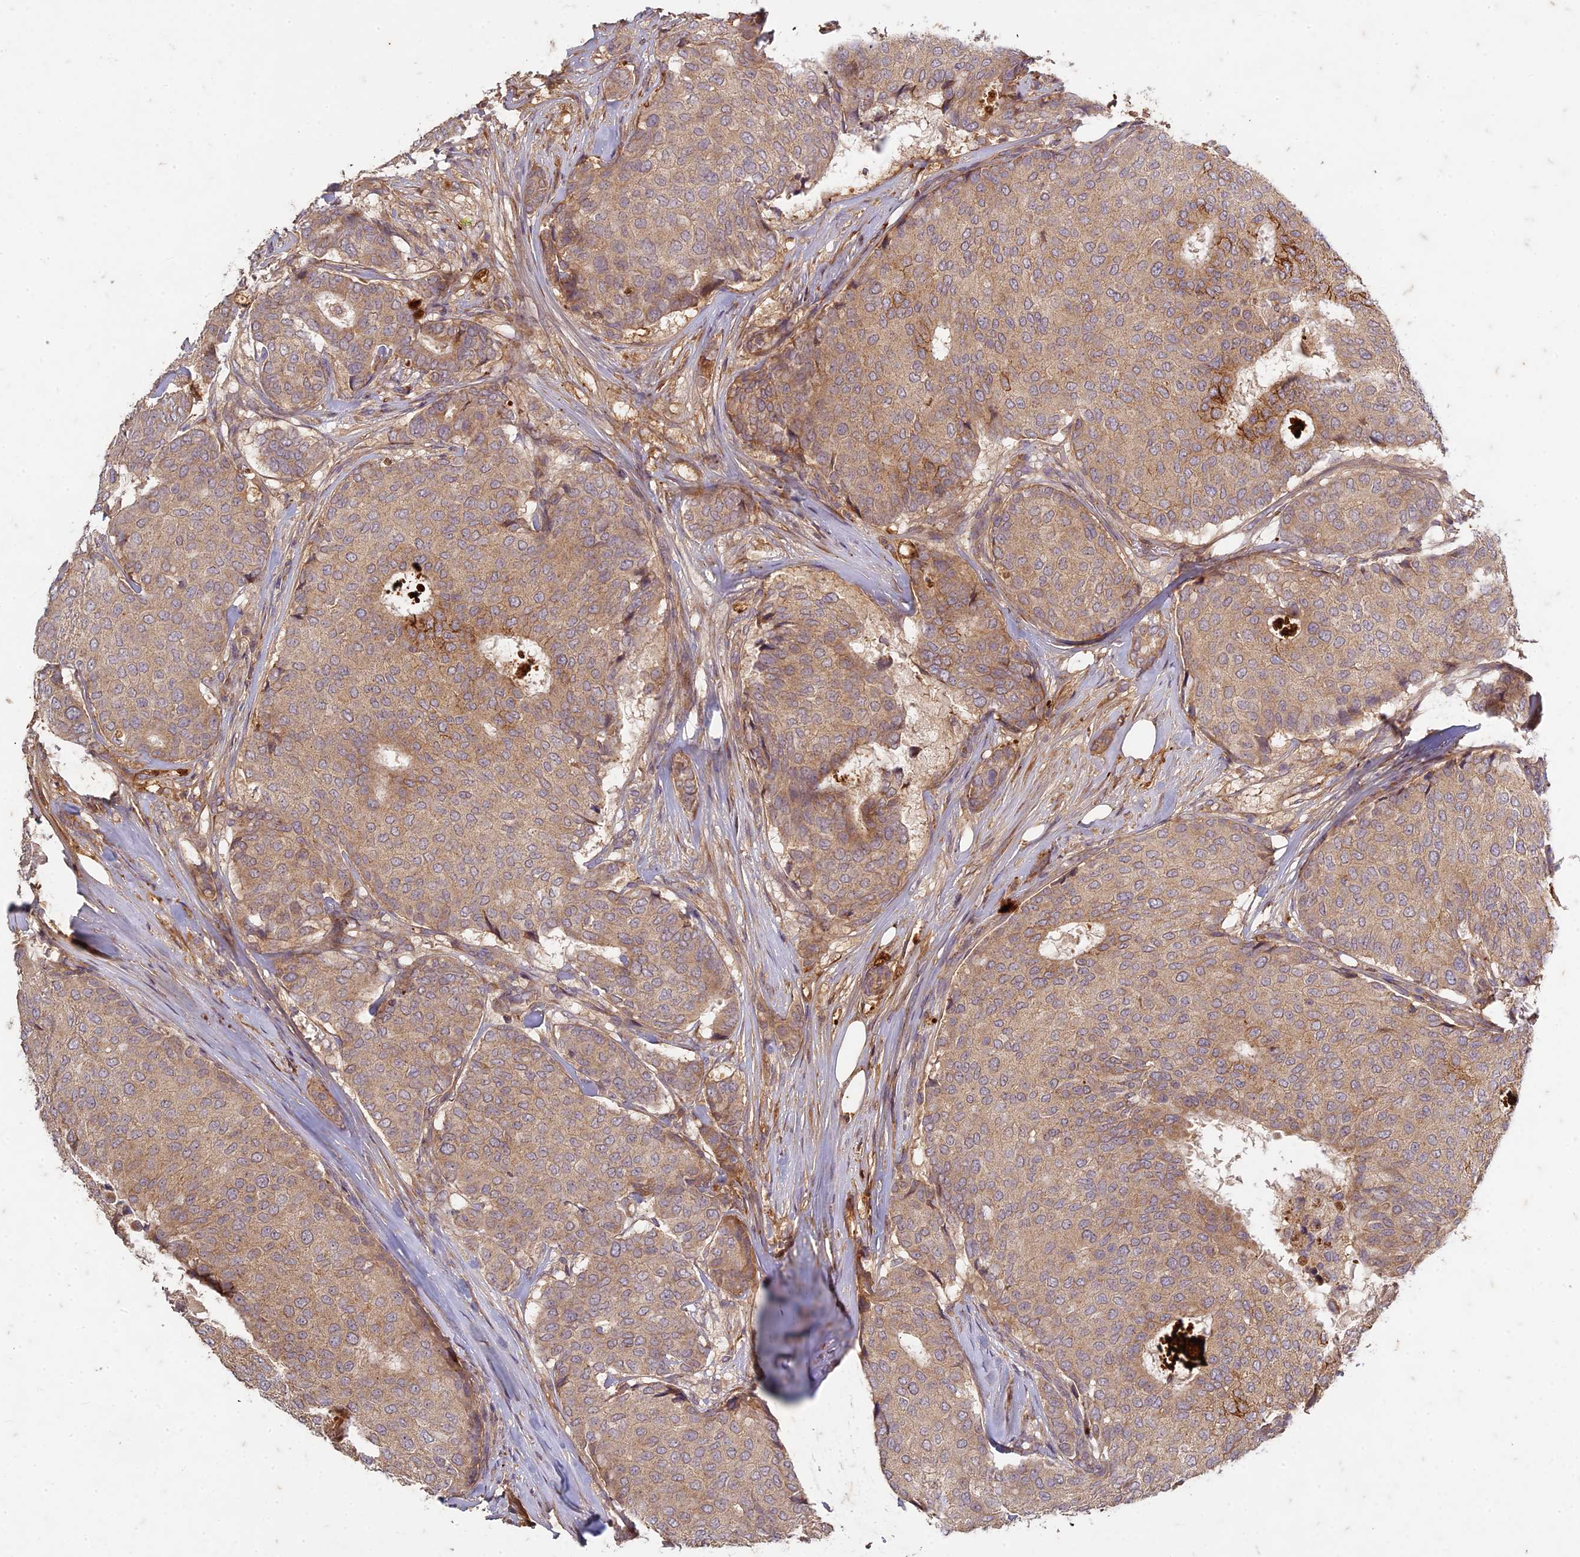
{"staining": {"intensity": "weak", "quantity": ">75%", "location": "cytoplasmic/membranous"}, "tissue": "breast cancer", "cell_type": "Tumor cells", "image_type": "cancer", "snomed": [{"axis": "morphology", "description": "Duct carcinoma"}, {"axis": "topography", "description": "Breast"}], "caption": "Breast cancer was stained to show a protein in brown. There is low levels of weak cytoplasmic/membranous positivity in about >75% of tumor cells.", "gene": "TCF25", "patient": {"sex": "female", "age": 75}}